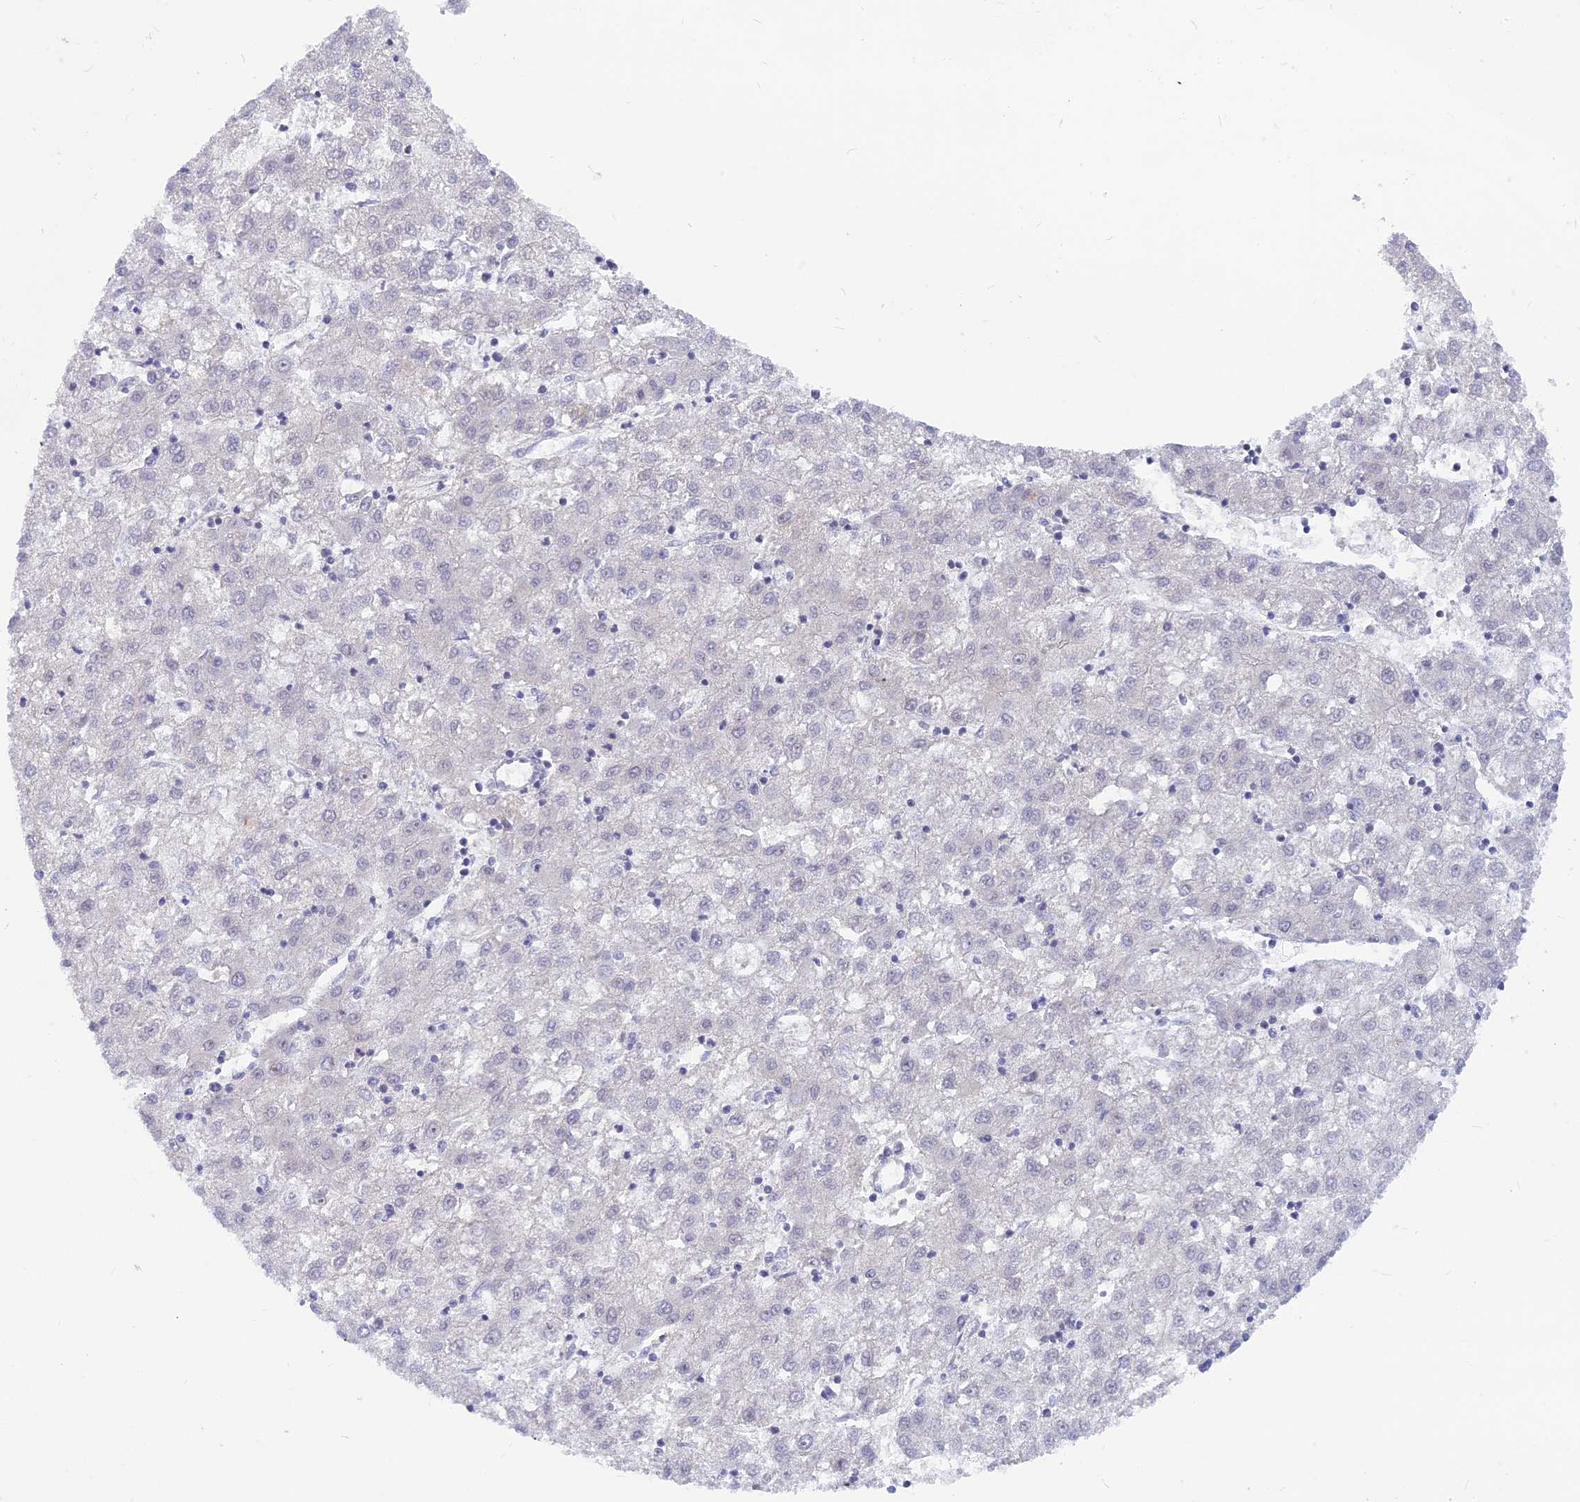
{"staining": {"intensity": "negative", "quantity": "none", "location": "none"}, "tissue": "liver cancer", "cell_type": "Tumor cells", "image_type": "cancer", "snomed": [{"axis": "morphology", "description": "Carcinoma, Hepatocellular, NOS"}, {"axis": "topography", "description": "Liver"}], "caption": "This is an IHC micrograph of human liver cancer (hepatocellular carcinoma). There is no positivity in tumor cells.", "gene": "PLAC9", "patient": {"sex": "male", "age": 72}}